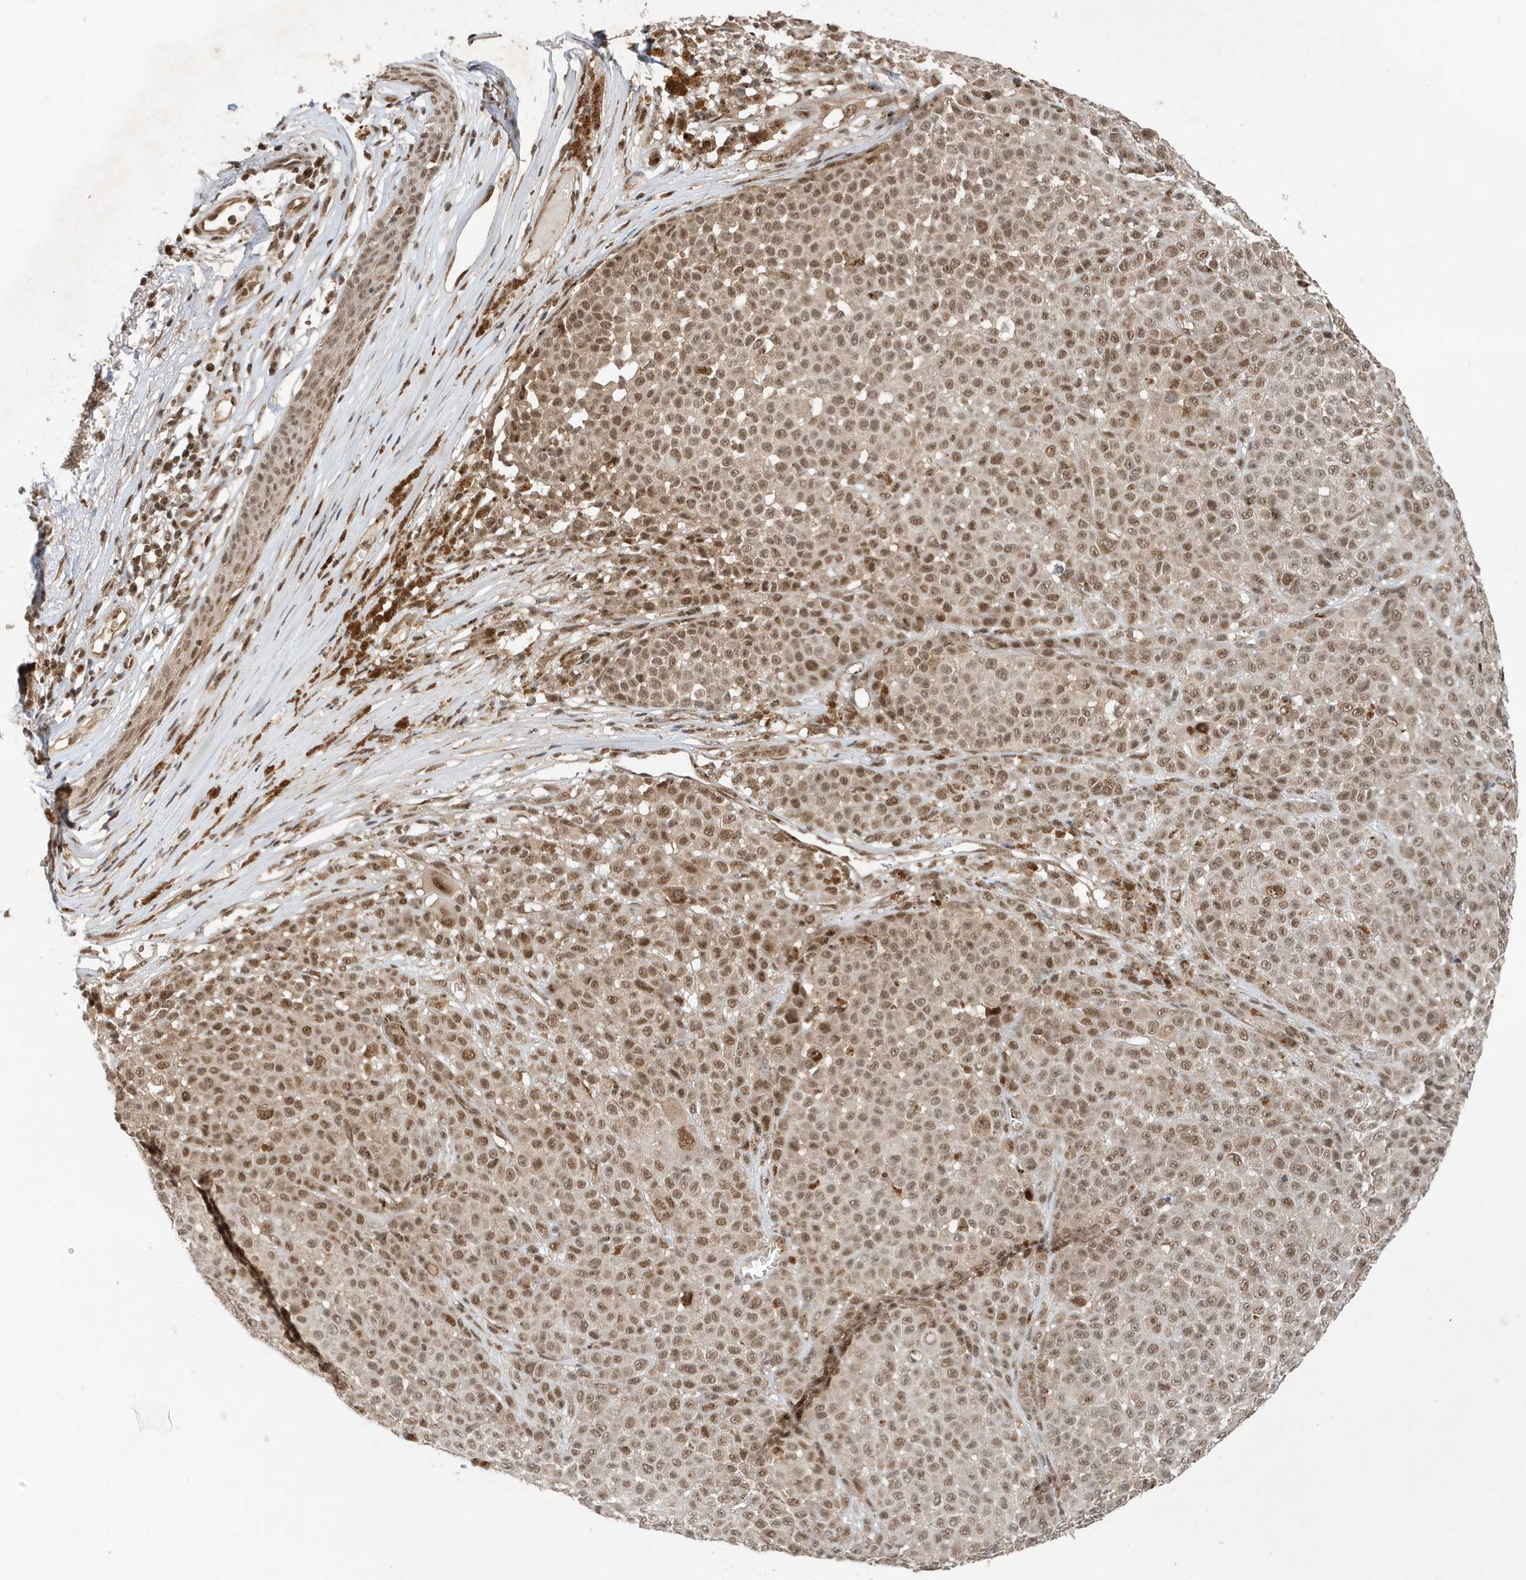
{"staining": {"intensity": "moderate", "quantity": "25%-75%", "location": "nuclear"}, "tissue": "melanoma", "cell_type": "Tumor cells", "image_type": "cancer", "snomed": [{"axis": "morphology", "description": "Malignant melanoma, NOS"}, {"axis": "topography", "description": "Skin"}], "caption": "Melanoma was stained to show a protein in brown. There is medium levels of moderate nuclear staining in about 25%-75% of tumor cells.", "gene": "MAST3", "patient": {"sex": "female", "age": 94}}